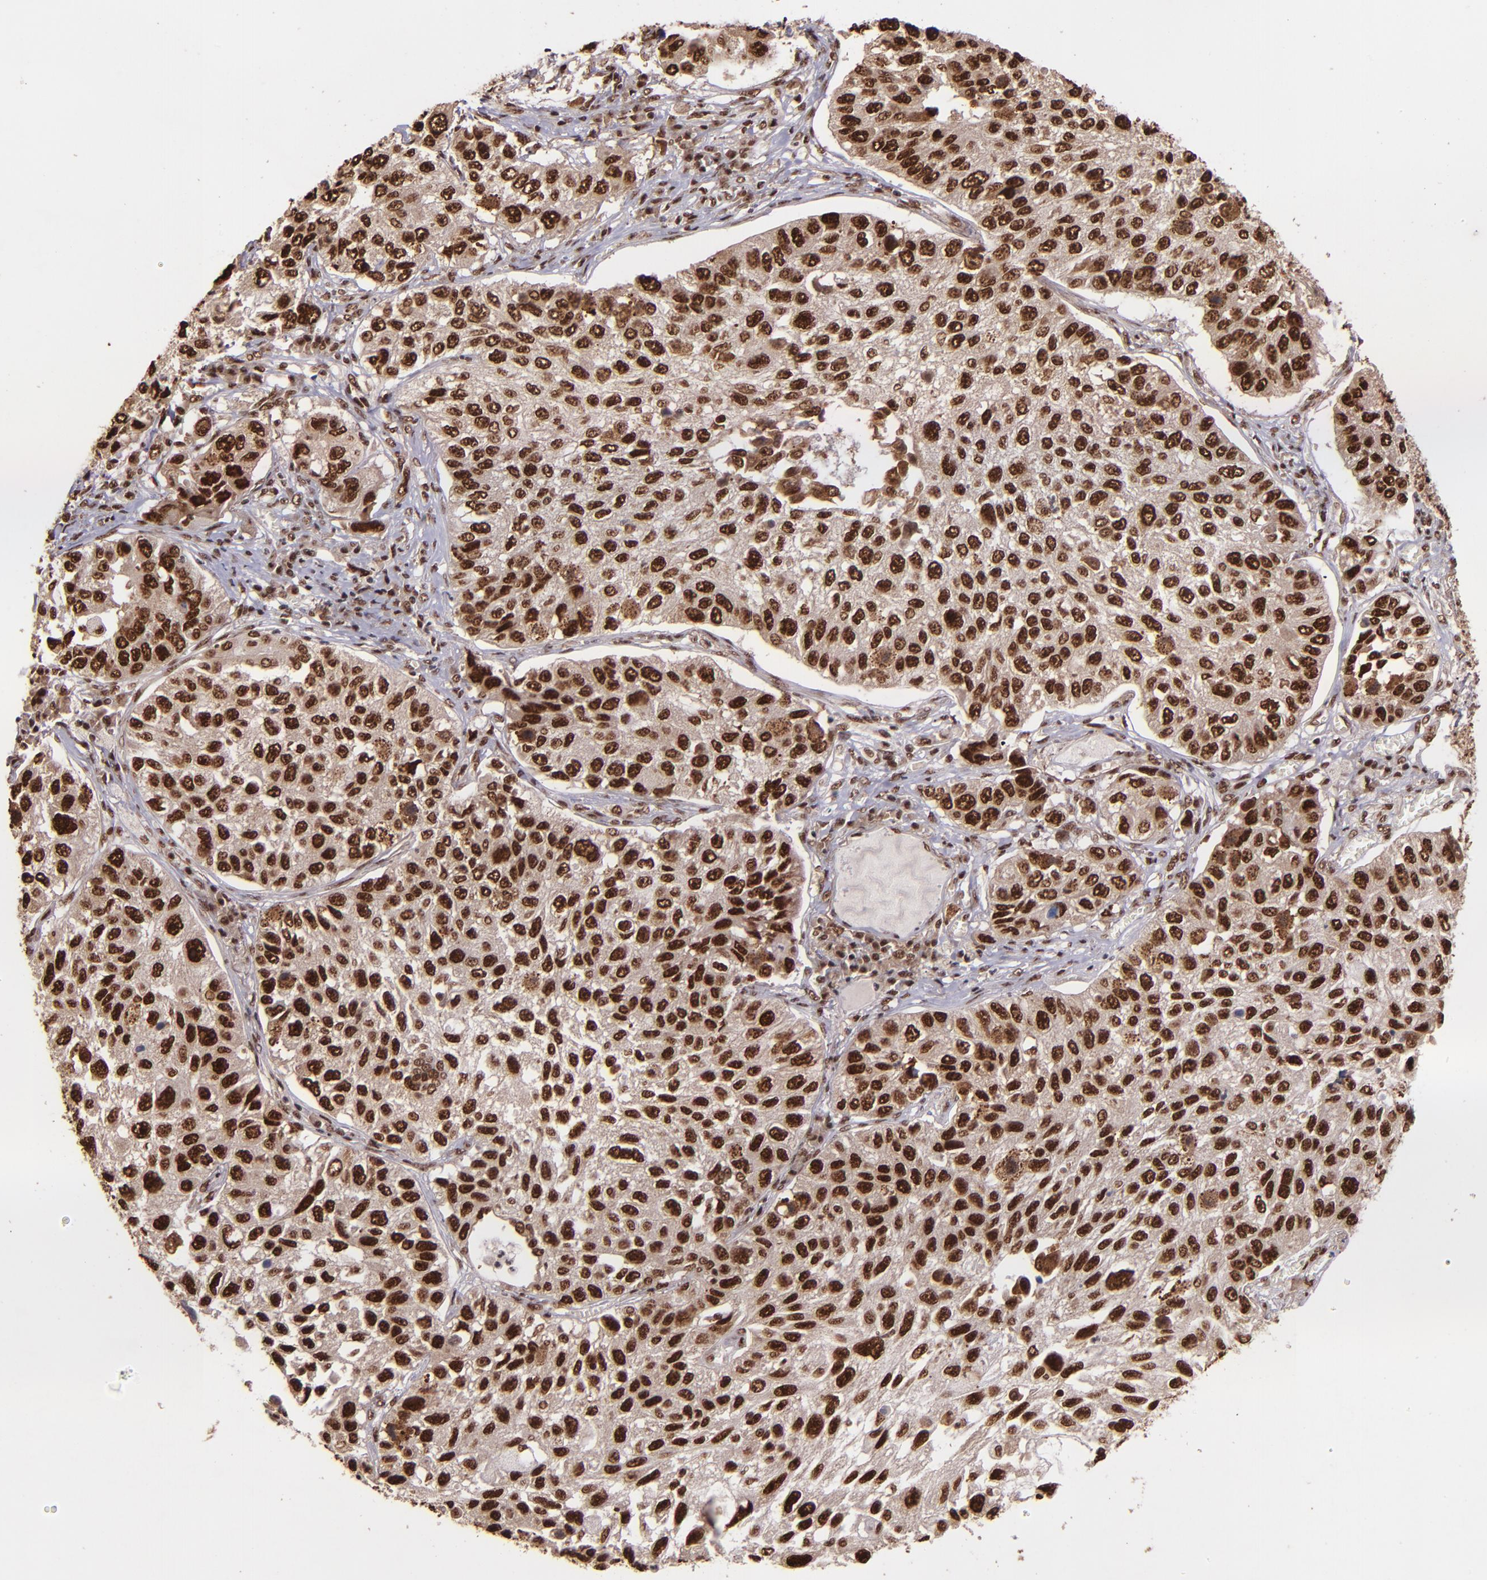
{"staining": {"intensity": "strong", "quantity": ">75%", "location": "nuclear"}, "tissue": "lung cancer", "cell_type": "Tumor cells", "image_type": "cancer", "snomed": [{"axis": "morphology", "description": "Squamous cell carcinoma, NOS"}, {"axis": "topography", "description": "Lung"}], "caption": "Squamous cell carcinoma (lung) stained with immunohistochemistry (IHC) reveals strong nuclear staining in about >75% of tumor cells. The protein of interest is stained brown, and the nuclei are stained in blue (DAB (3,3'-diaminobenzidine) IHC with brightfield microscopy, high magnification).", "gene": "PQBP1", "patient": {"sex": "male", "age": 71}}